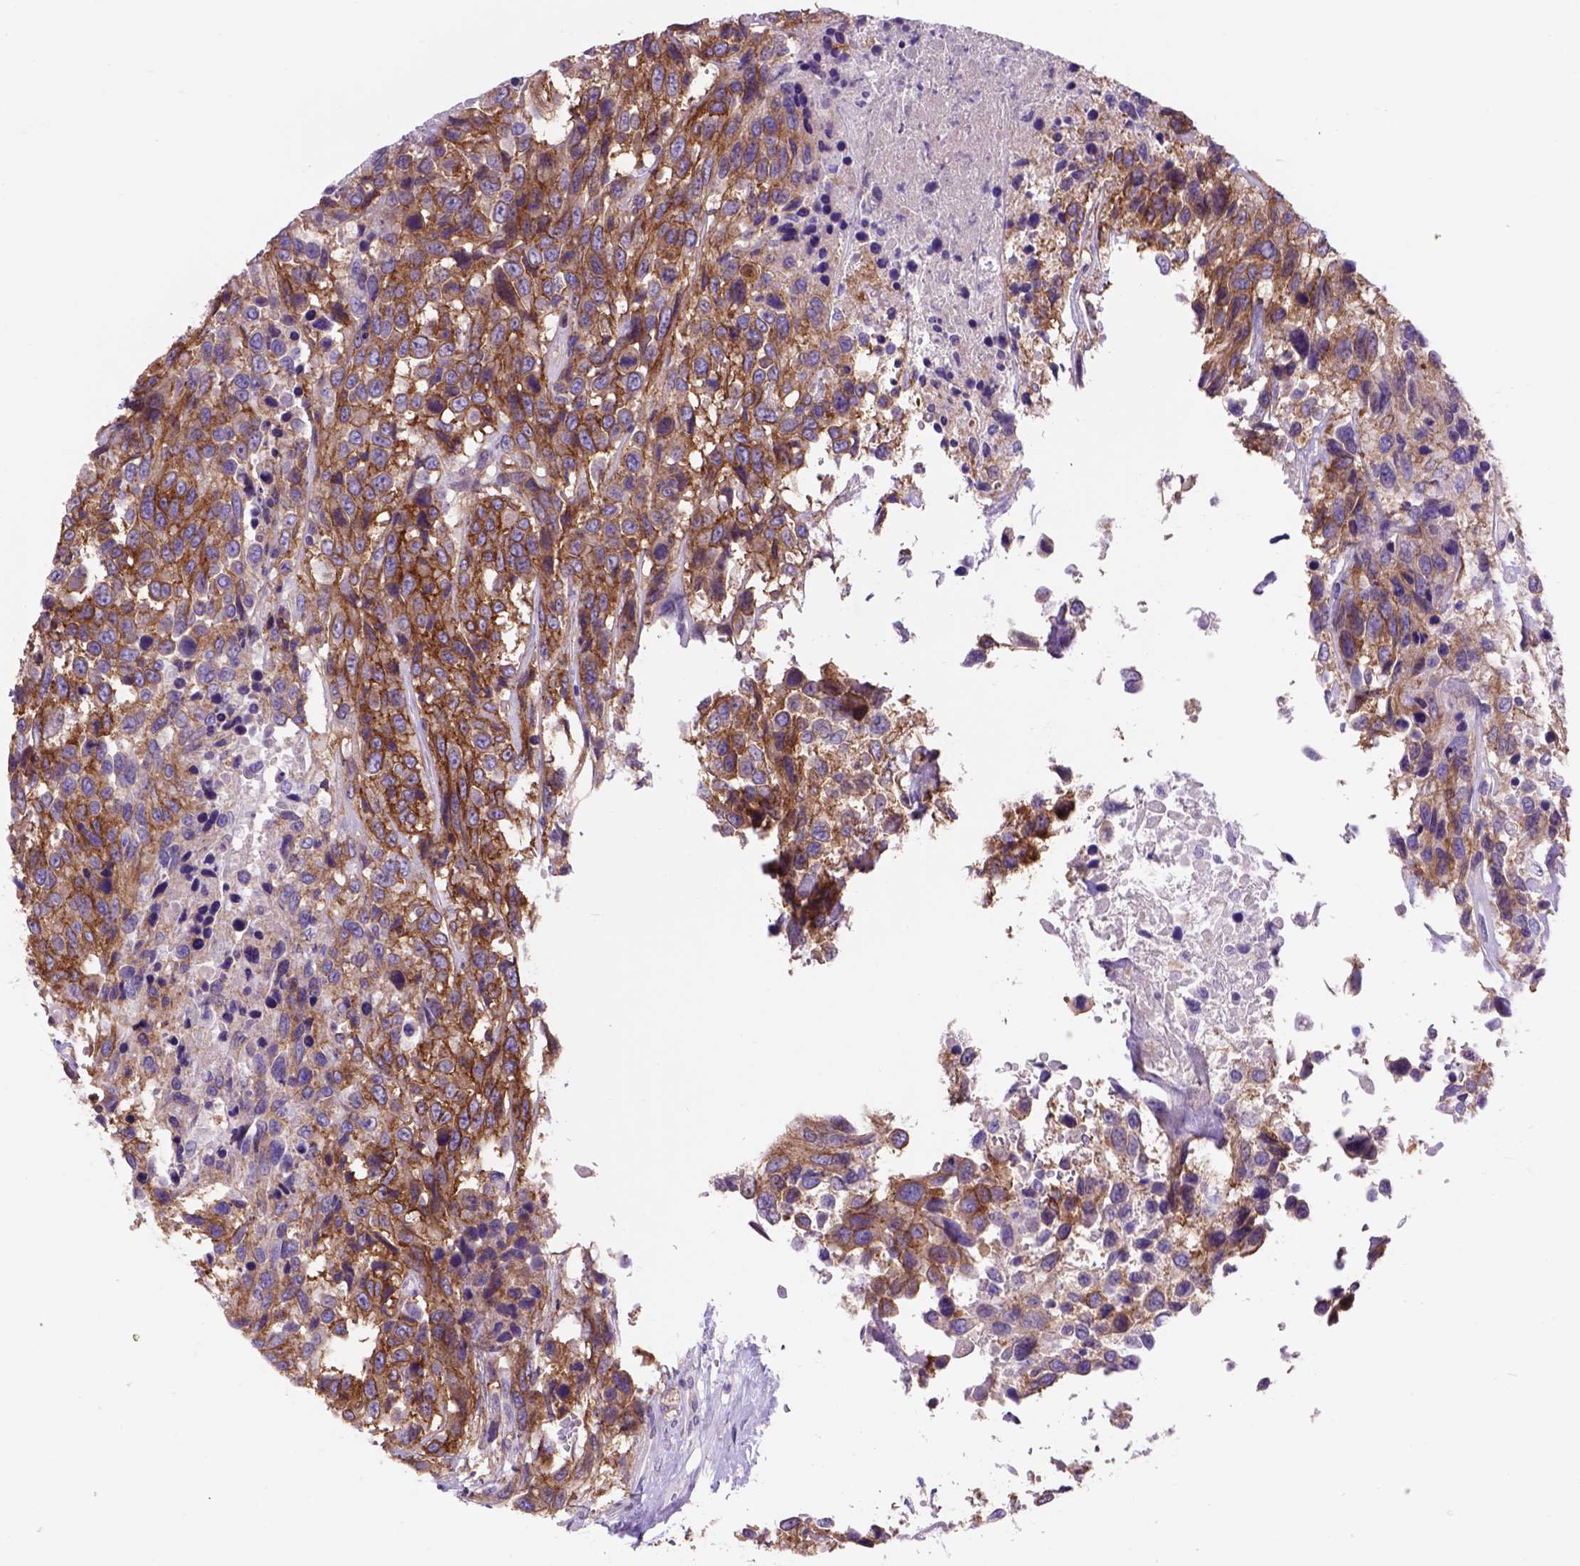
{"staining": {"intensity": "moderate", "quantity": ">75%", "location": "cytoplasmic/membranous"}, "tissue": "urothelial cancer", "cell_type": "Tumor cells", "image_type": "cancer", "snomed": [{"axis": "morphology", "description": "Urothelial carcinoma, High grade"}, {"axis": "topography", "description": "Urinary bladder"}], "caption": "Protein expression analysis of urothelial cancer exhibits moderate cytoplasmic/membranous staining in about >75% of tumor cells.", "gene": "EGFR", "patient": {"sex": "female", "age": 70}}